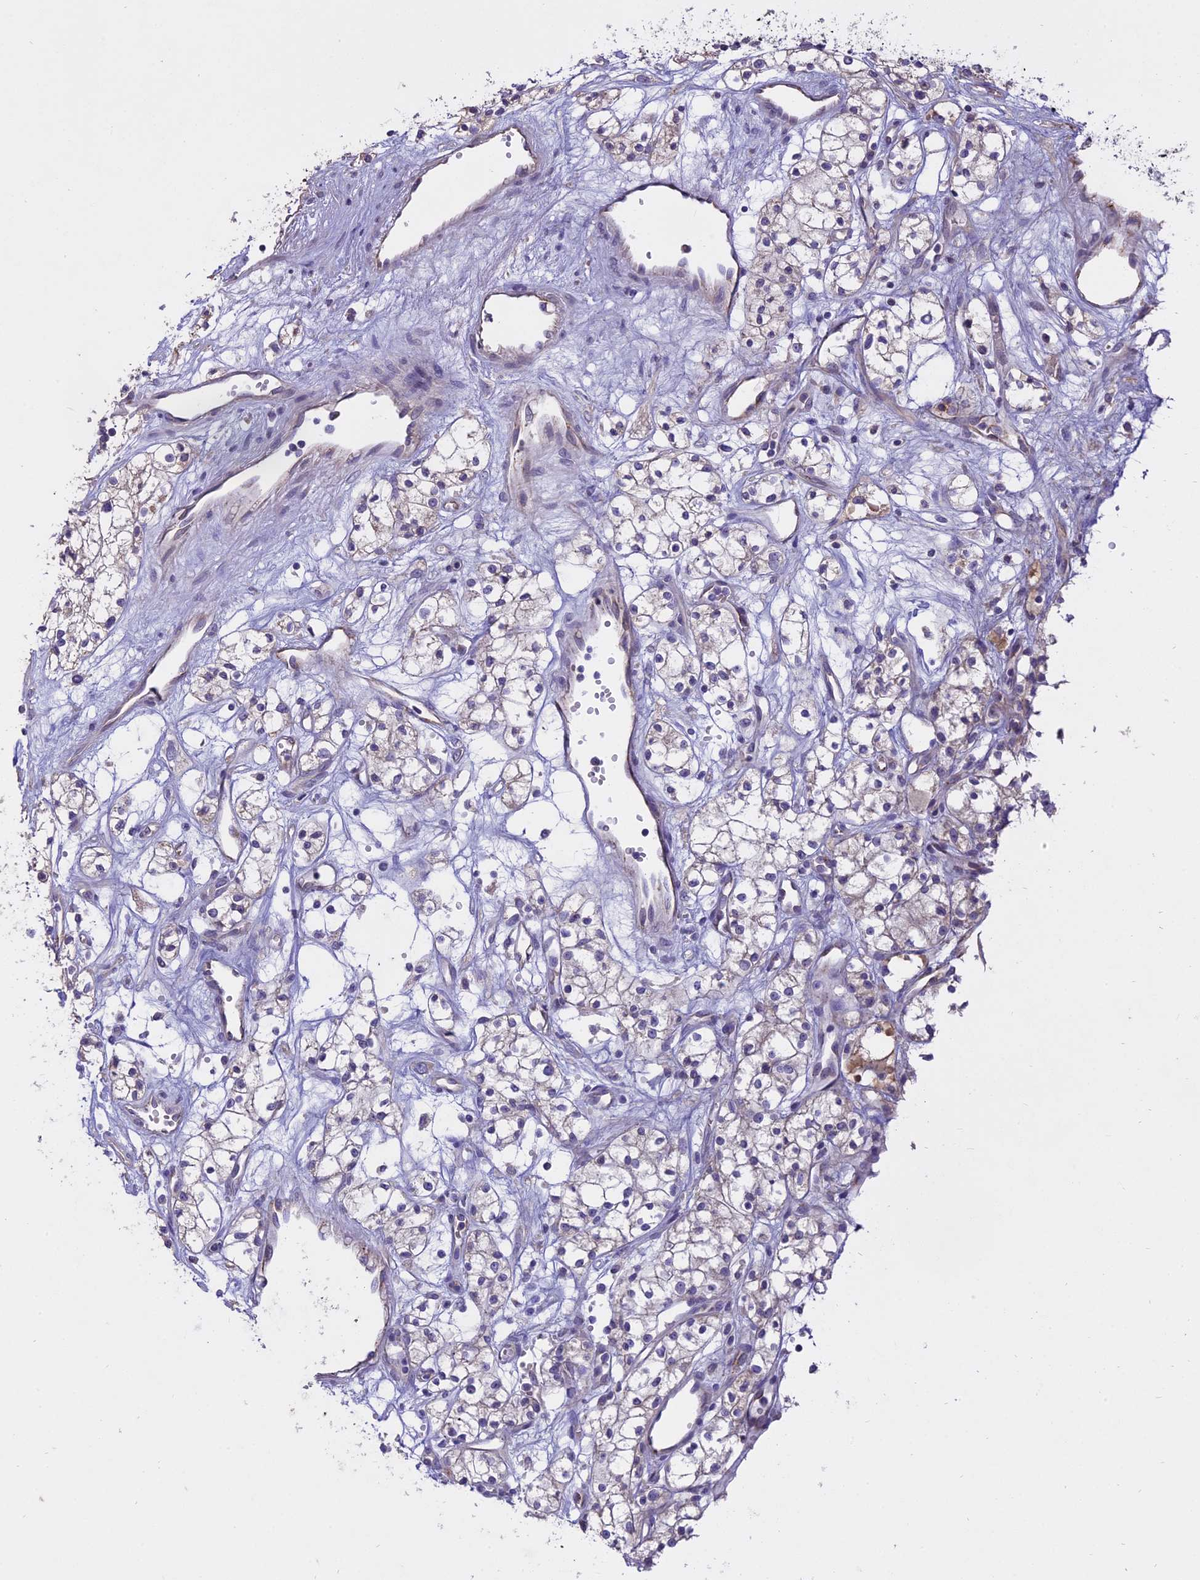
{"staining": {"intensity": "negative", "quantity": "none", "location": "none"}, "tissue": "renal cancer", "cell_type": "Tumor cells", "image_type": "cancer", "snomed": [{"axis": "morphology", "description": "Adenocarcinoma, NOS"}, {"axis": "topography", "description": "Kidney"}], "caption": "This is an immunohistochemistry (IHC) image of human renal adenocarcinoma. There is no staining in tumor cells.", "gene": "WFDC2", "patient": {"sex": "male", "age": 59}}